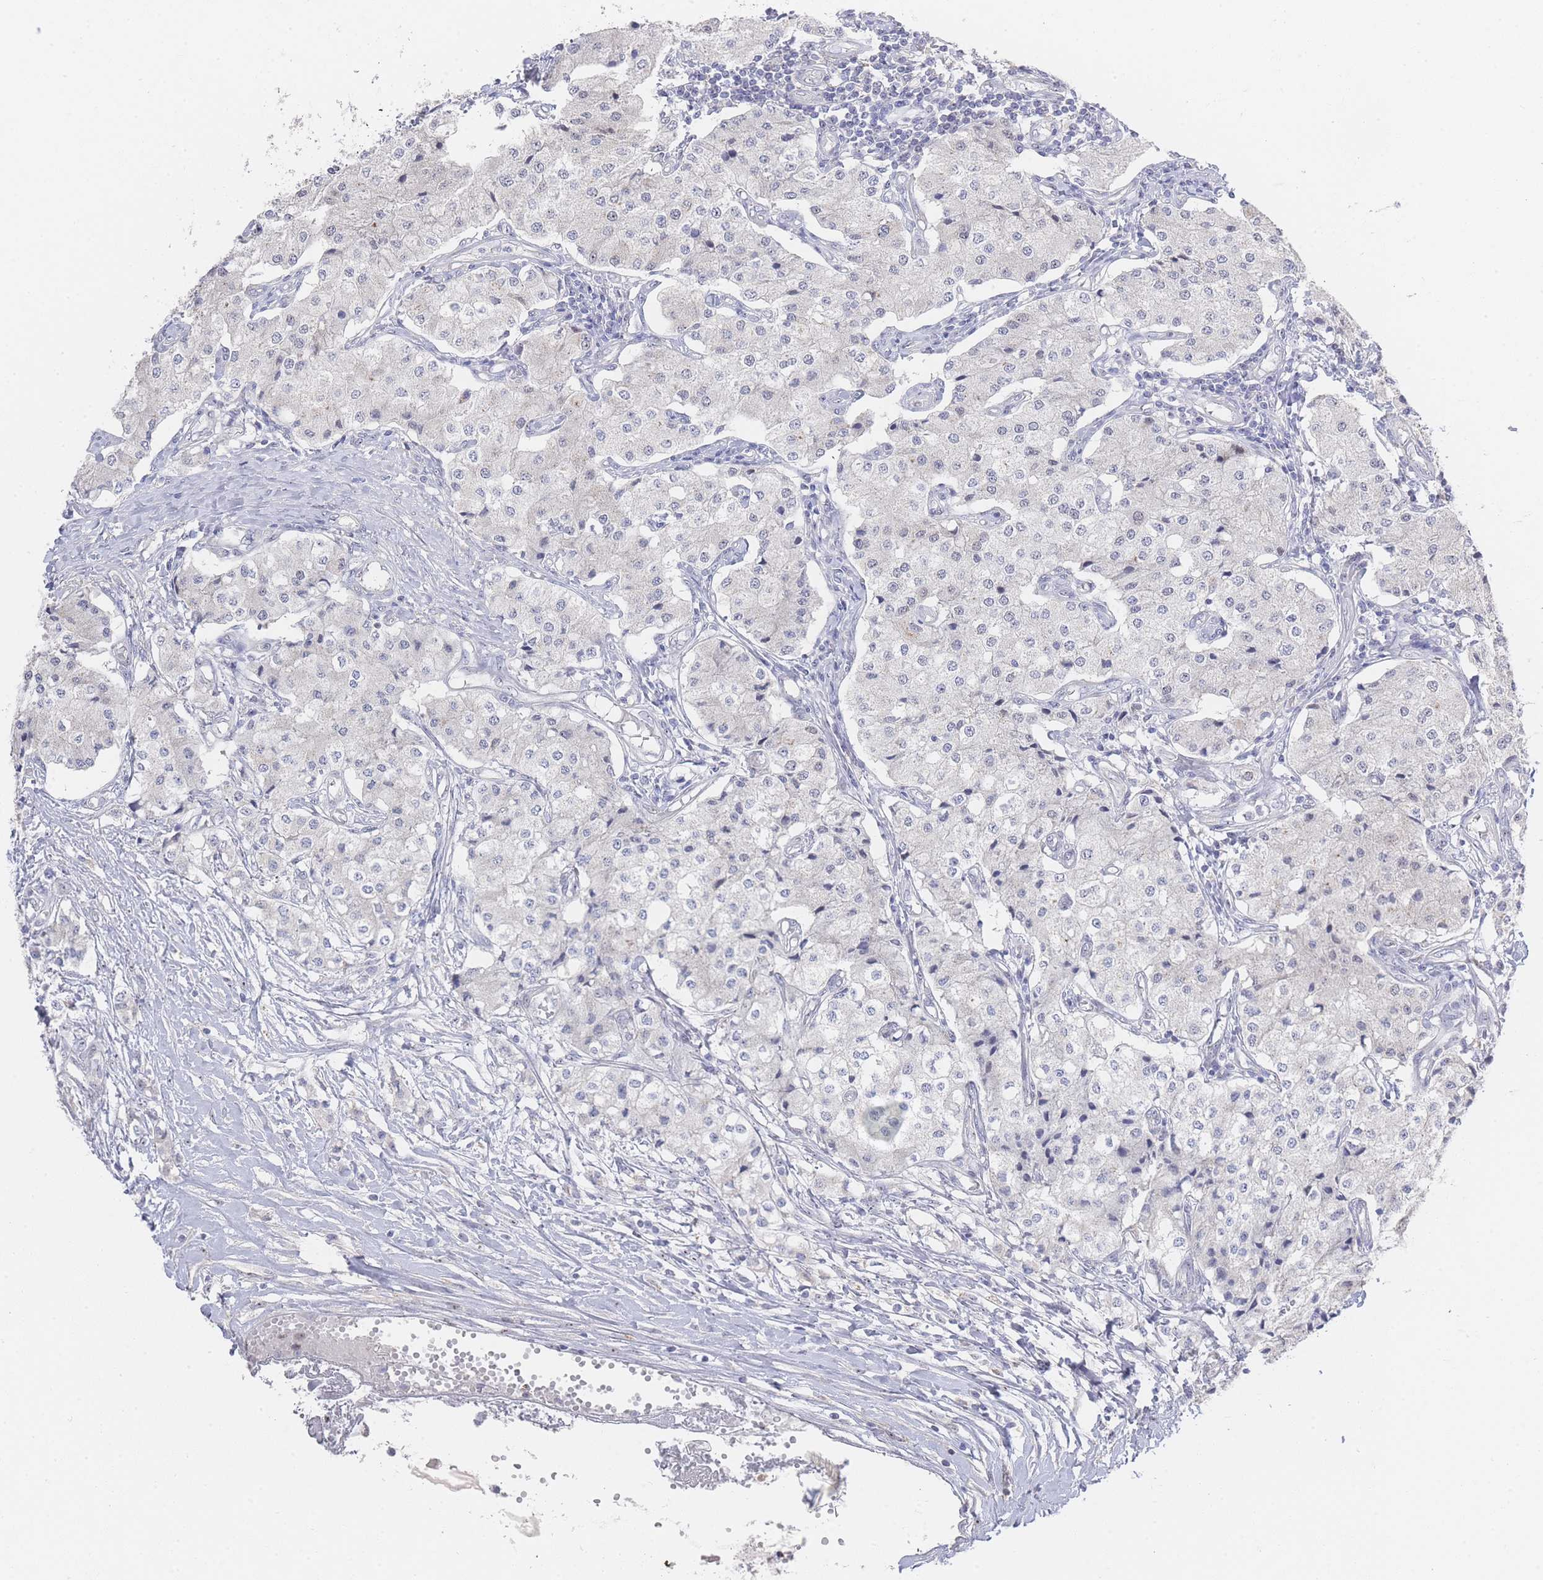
{"staining": {"intensity": "negative", "quantity": "none", "location": "none"}, "tissue": "carcinoid", "cell_type": "Tumor cells", "image_type": "cancer", "snomed": [{"axis": "morphology", "description": "Carcinoid, malignant, NOS"}, {"axis": "topography", "description": "Colon"}], "caption": "This is a histopathology image of IHC staining of carcinoid, which shows no positivity in tumor cells.", "gene": "ZNF142", "patient": {"sex": "female", "age": 52}}